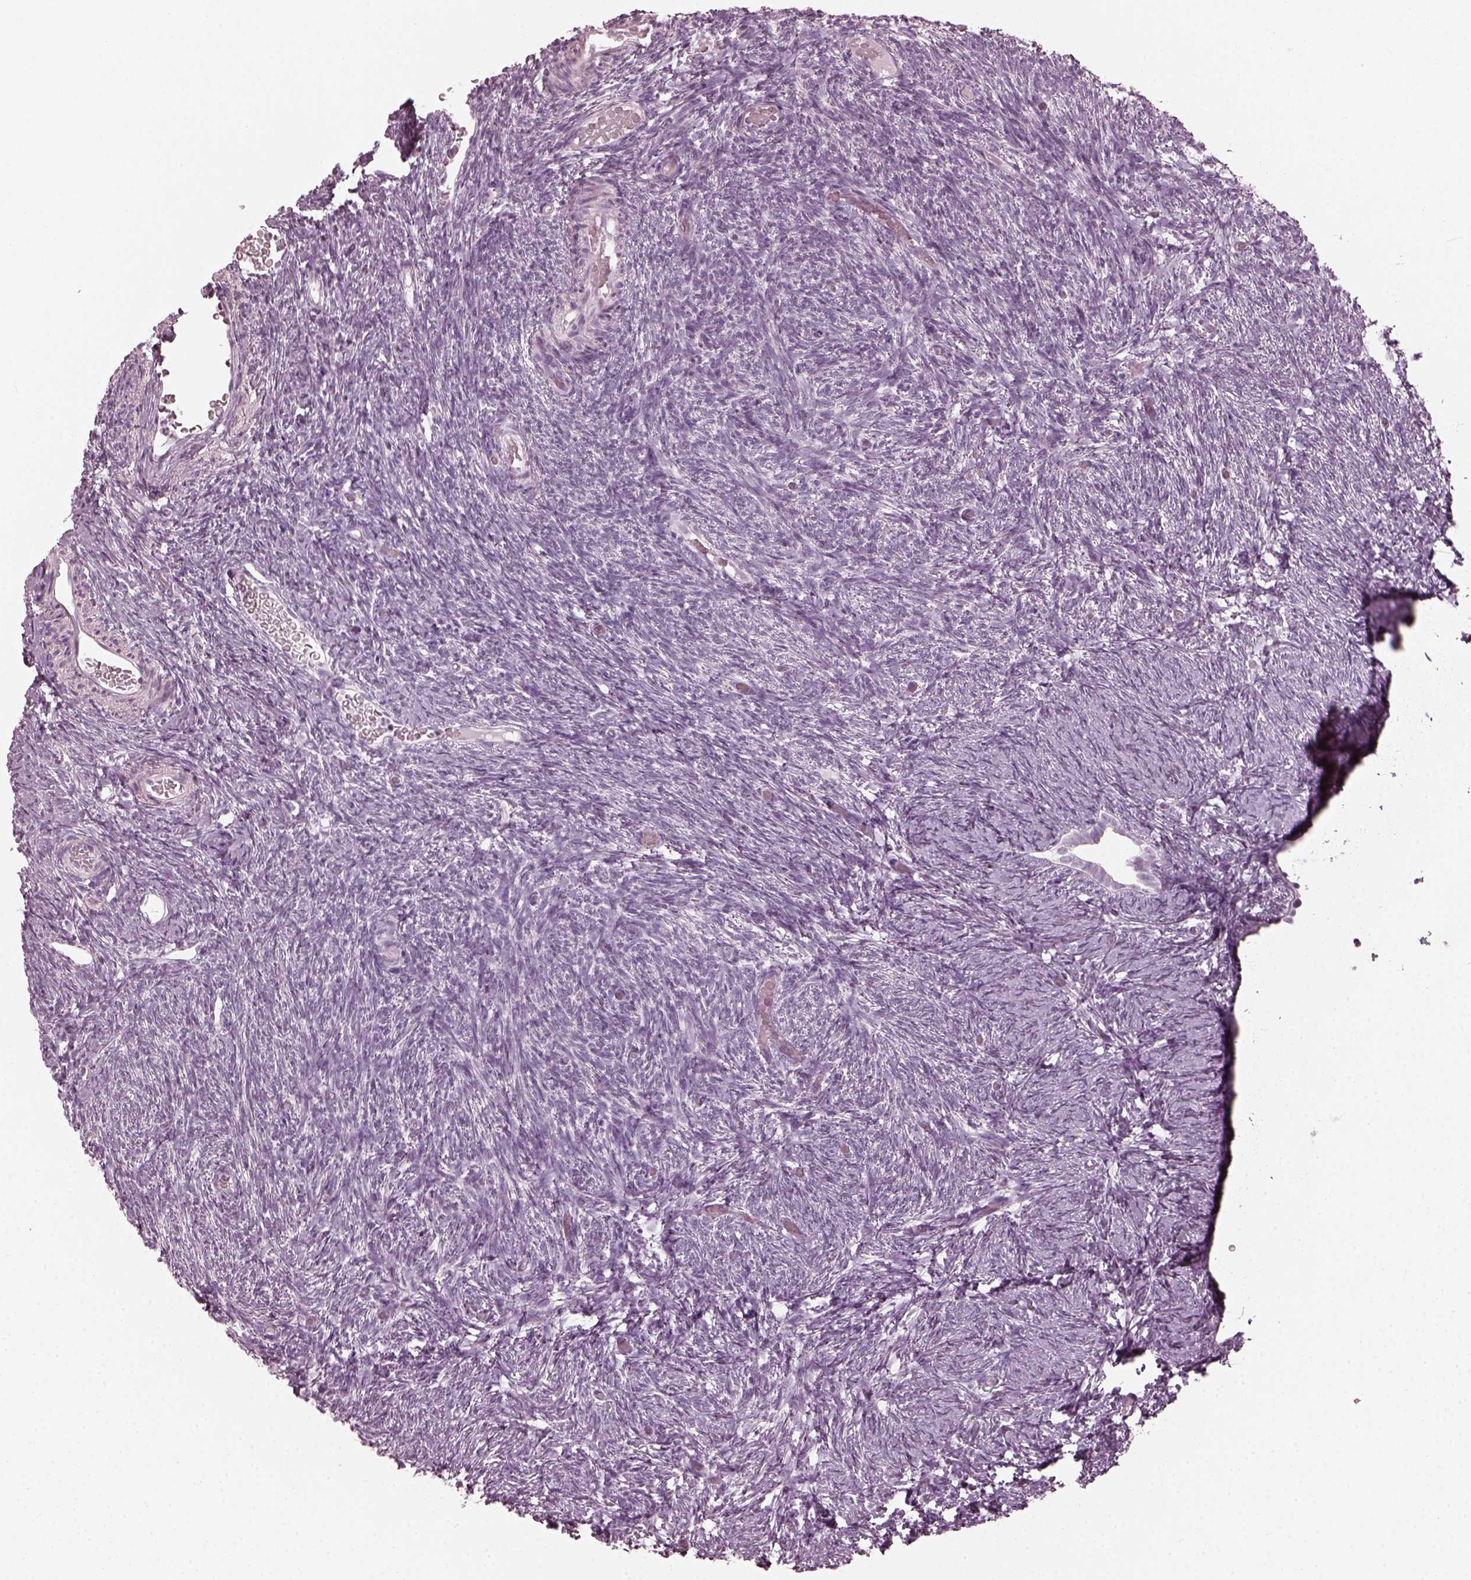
{"staining": {"intensity": "negative", "quantity": "none", "location": "none"}, "tissue": "ovary", "cell_type": "Follicle cells", "image_type": "normal", "snomed": [{"axis": "morphology", "description": "Normal tissue, NOS"}, {"axis": "topography", "description": "Ovary"}], "caption": "Immunohistochemical staining of unremarkable ovary shows no significant expression in follicle cells.", "gene": "SAXO2", "patient": {"sex": "female", "age": 39}}